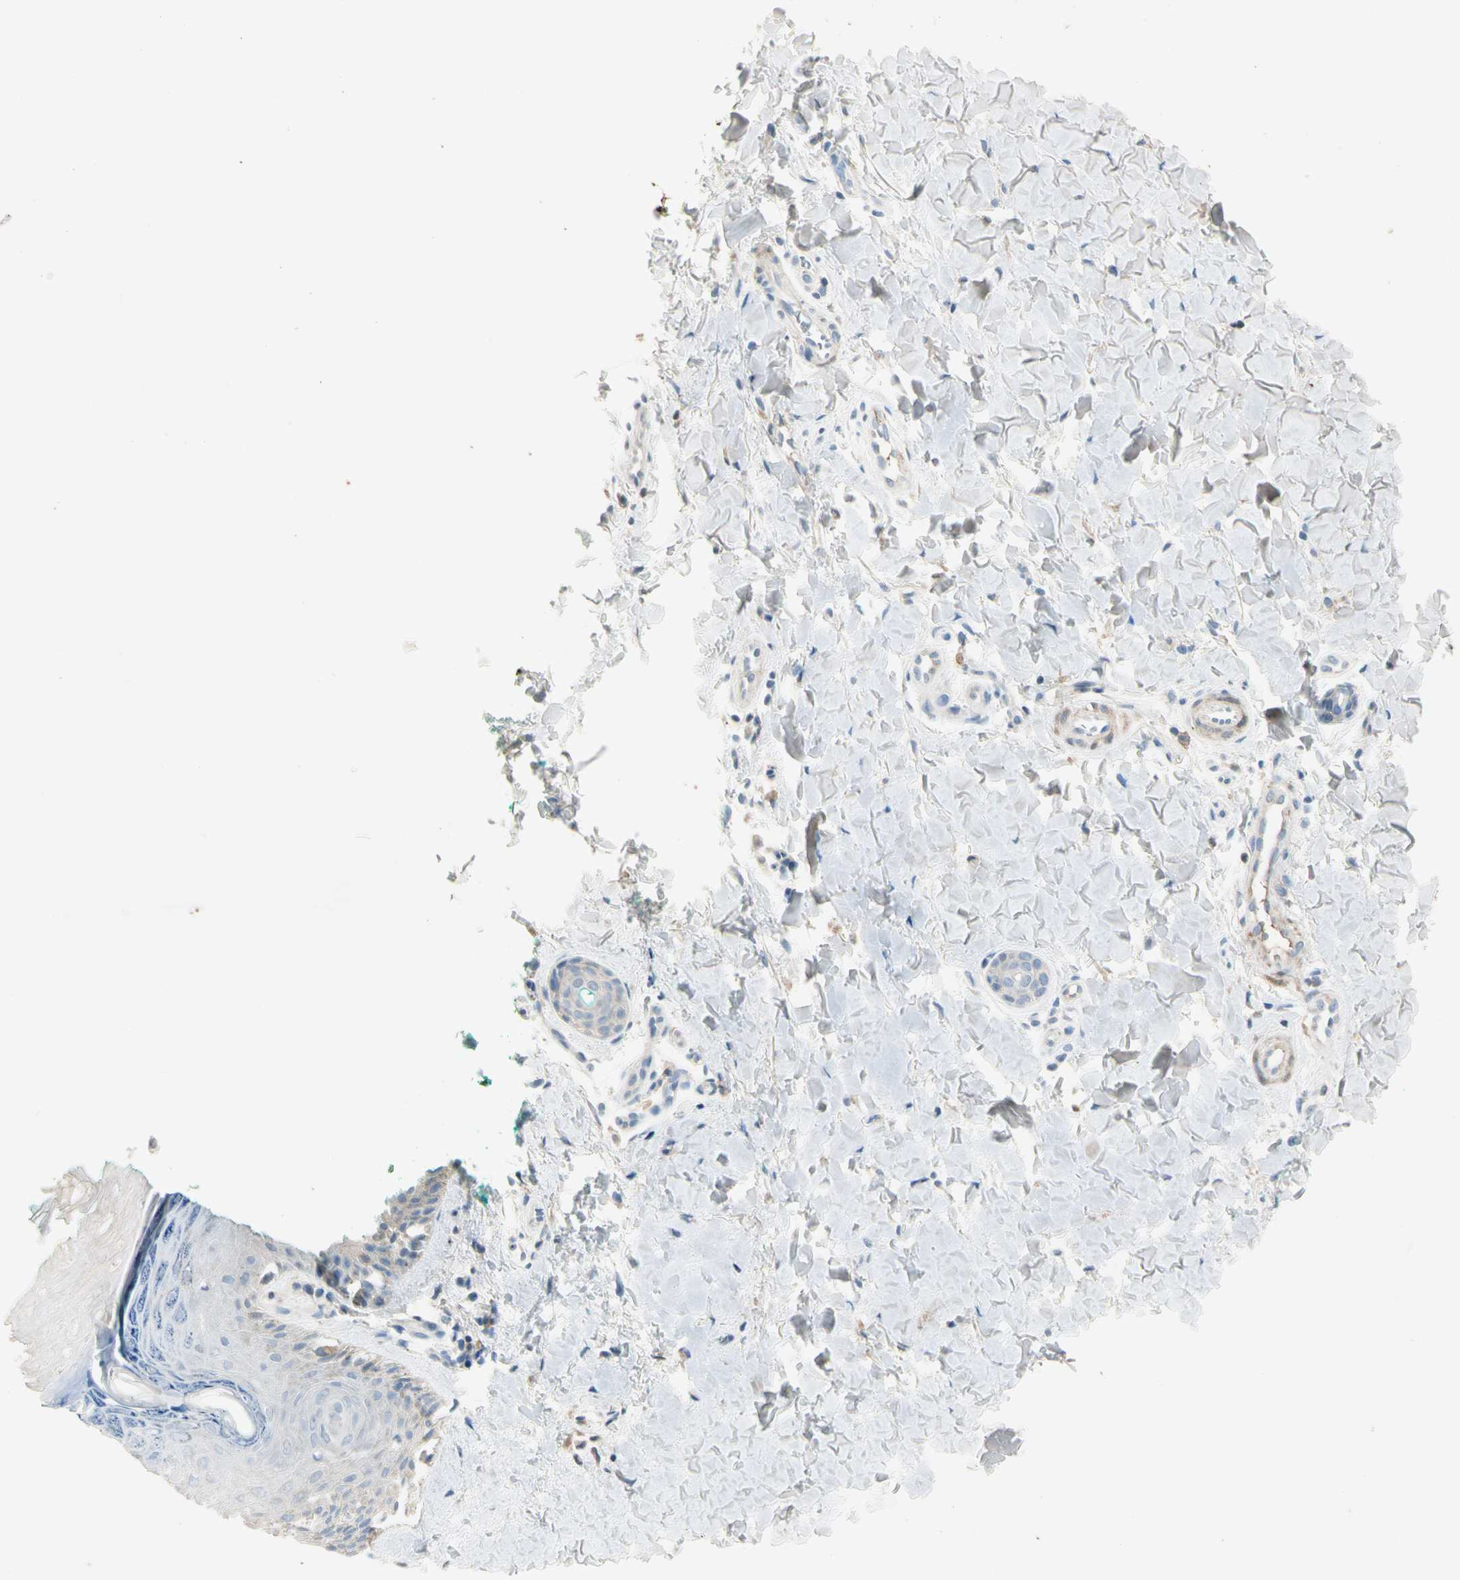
{"staining": {"intensity": "negative", "quantity": "none", "location": "none"}, "tissue": "skin", "cell_type": "Fibroblasts", "image_type": "normal", "snomed": [{"axis": "morphology", "description": "Normal tissue, NOS"}, {"axis": "topography", "description": "Skin"}], "caption": "The IHC image has no significant staining in fibroblasts of skin.", "gene": "SERPIND1", "patient": {"sex": "male", "age": 26}}